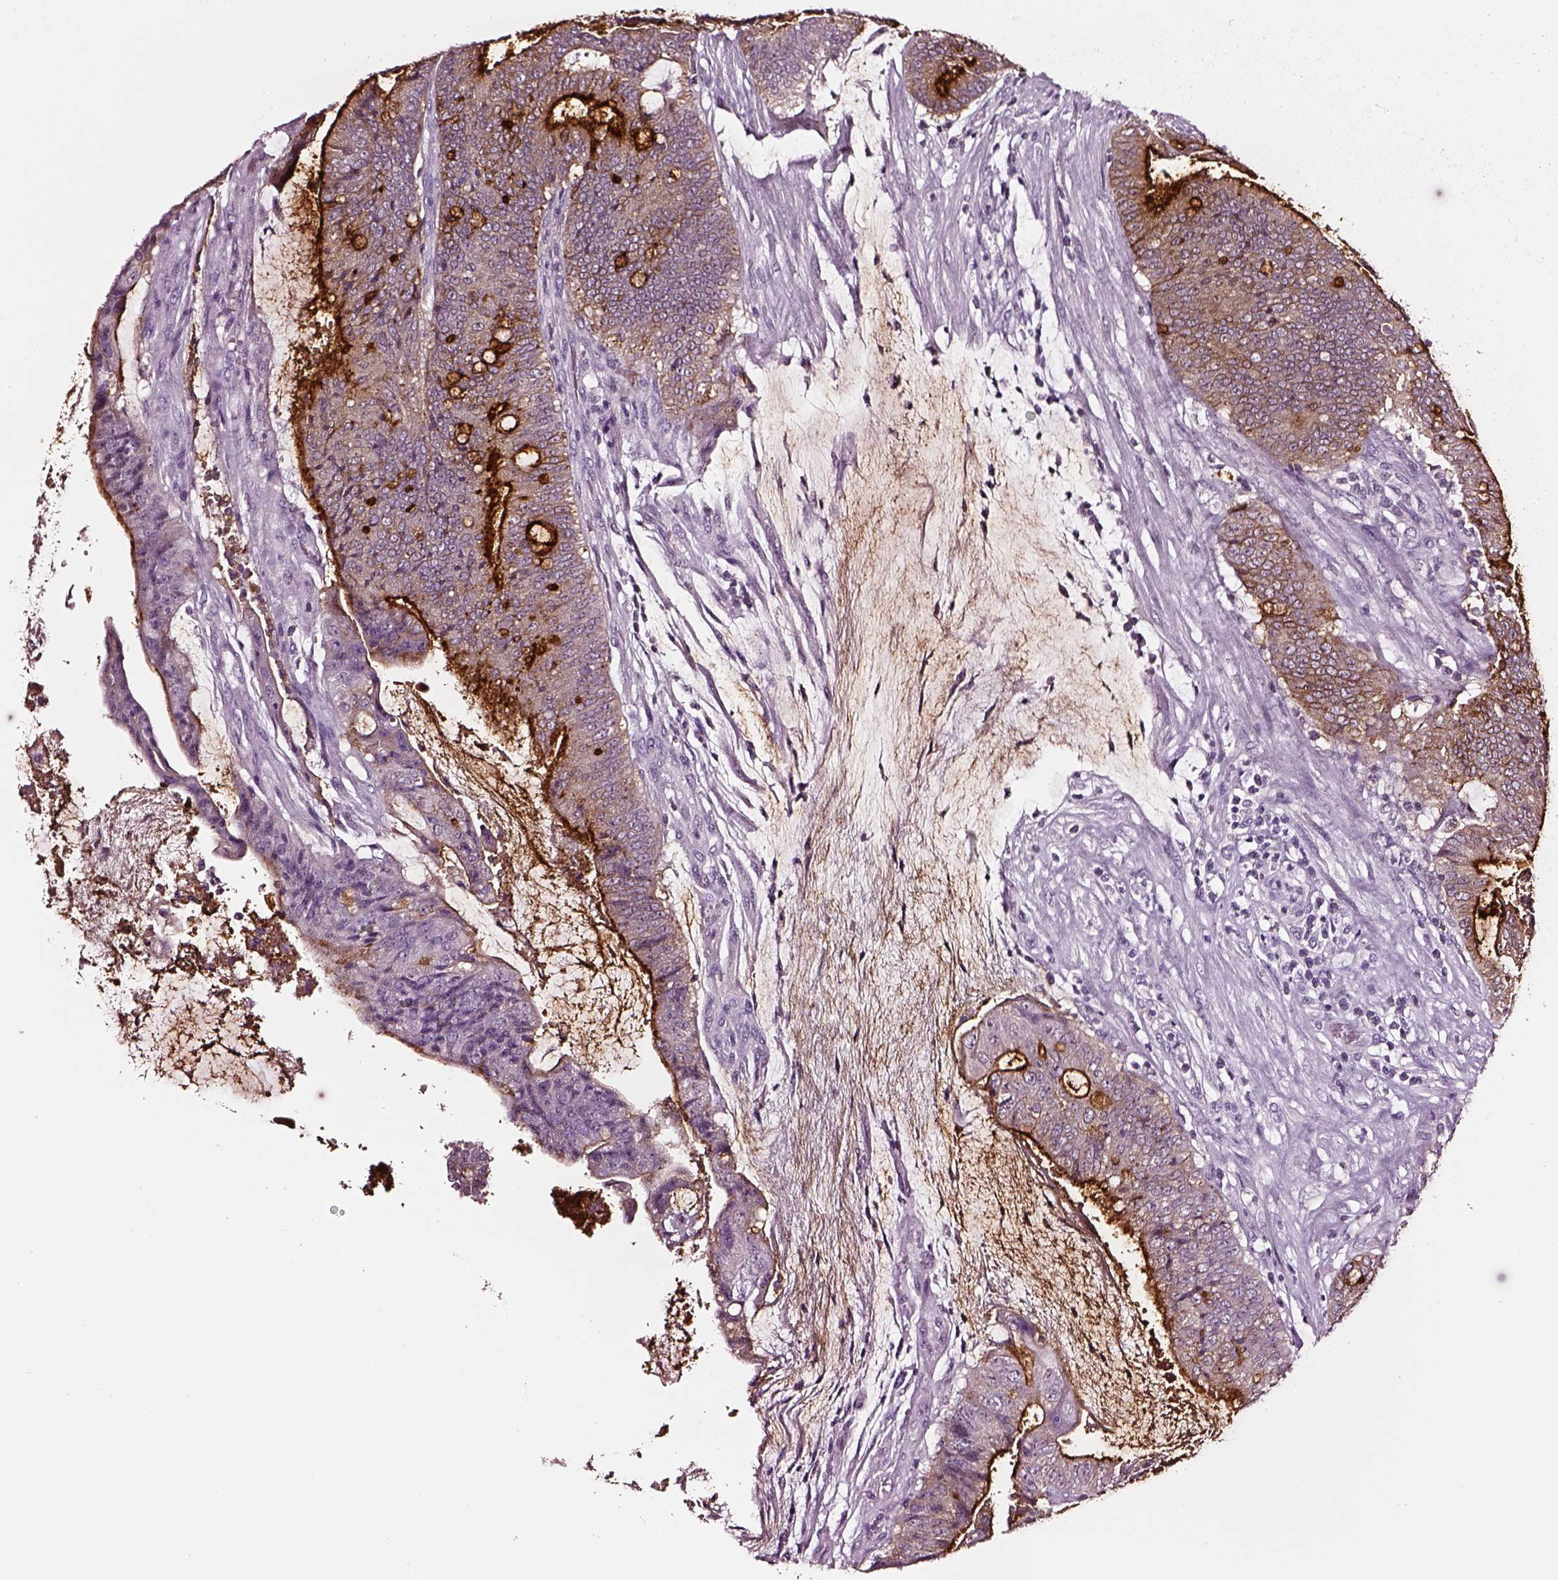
{"staining": {"intensity": "strong", "quantity": ">75%", "location": "cytoplasmic/membranous"}, "tissue": "colorectal cancer", "cell_type": "Tumor cells", "image_type": "cancer", "snomed": [{"axis": "morphology", "description": "Adenocarcinoma, NOS"}, {"axis": "topography", "description": "Colon"}], "caption": "Adenocarcinoma (colorectal) stained with a protein marker displays strong staining in tumor cells.", "gene": "DPEP1", "patient": {"sex": "female", "age": 43}}